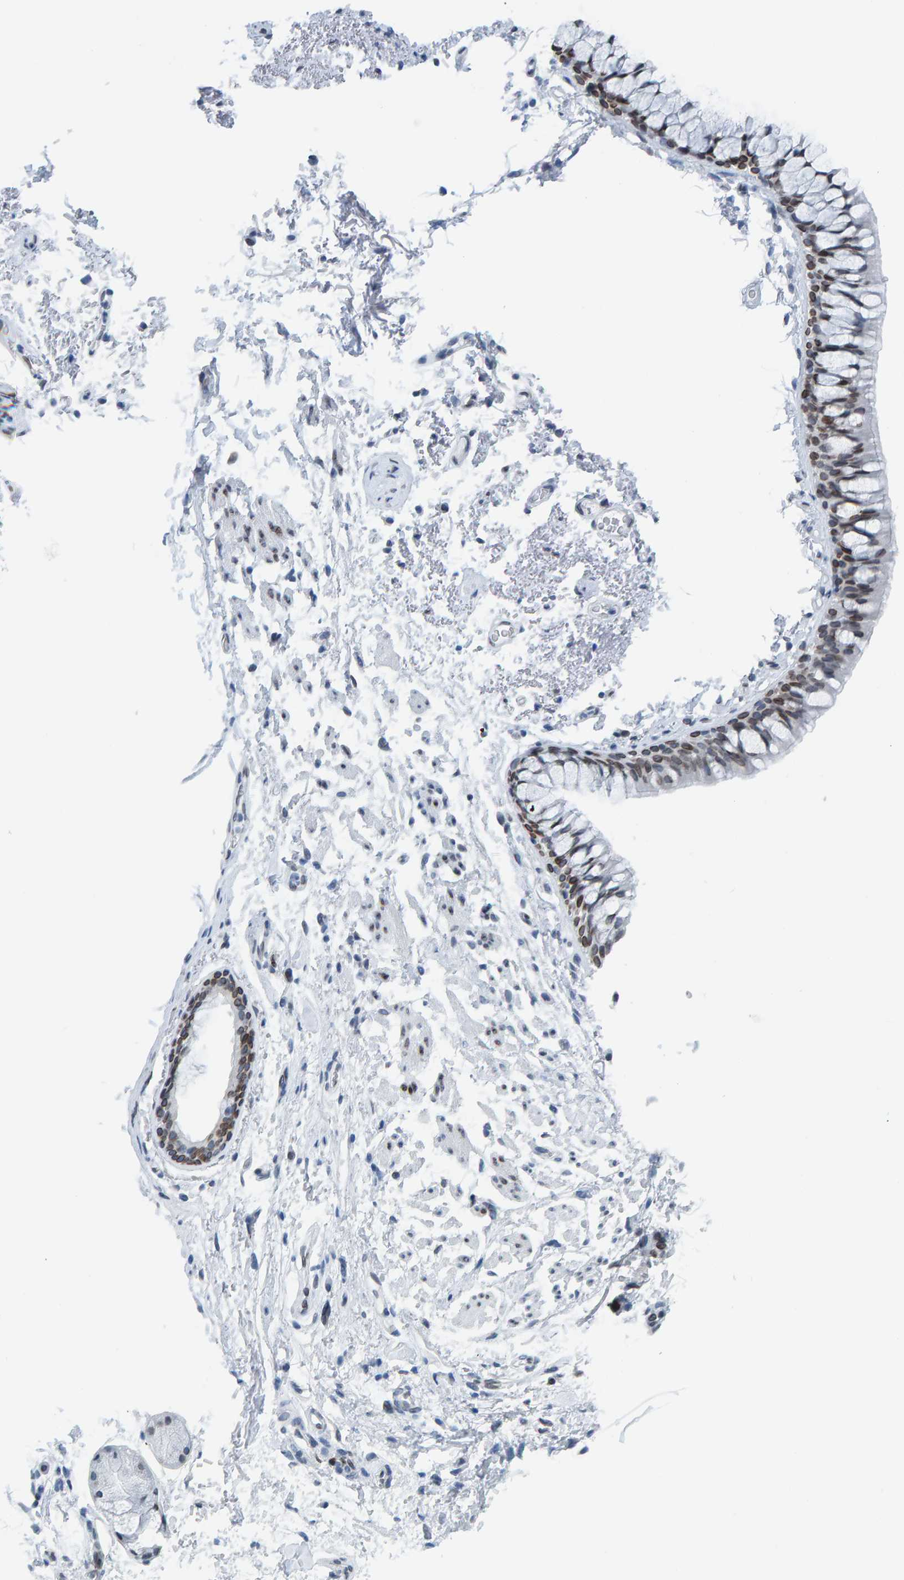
{"staining": {"intensity": "negative", "quantity": "none", "location": "none"}, "tissue": "adipose tissue", "cell_type": "Adipocytes", "image_type": "normal", "snomed": [{"axis": "morphology", "description": "Normal tissue, NOS"}, {"axis": "topography", "description": "Cartilage tissue"}, {"axis": "topography", "description": "Bronchus"}], "caption": "There is no significant staining in adipocytes of adipose tissue. (DAB (3,3'-diaminobenzidine) IHC with hematoxylin counter stain).", "gene": "LMNB2", "patient": {"sex": "female", "age": 73}}